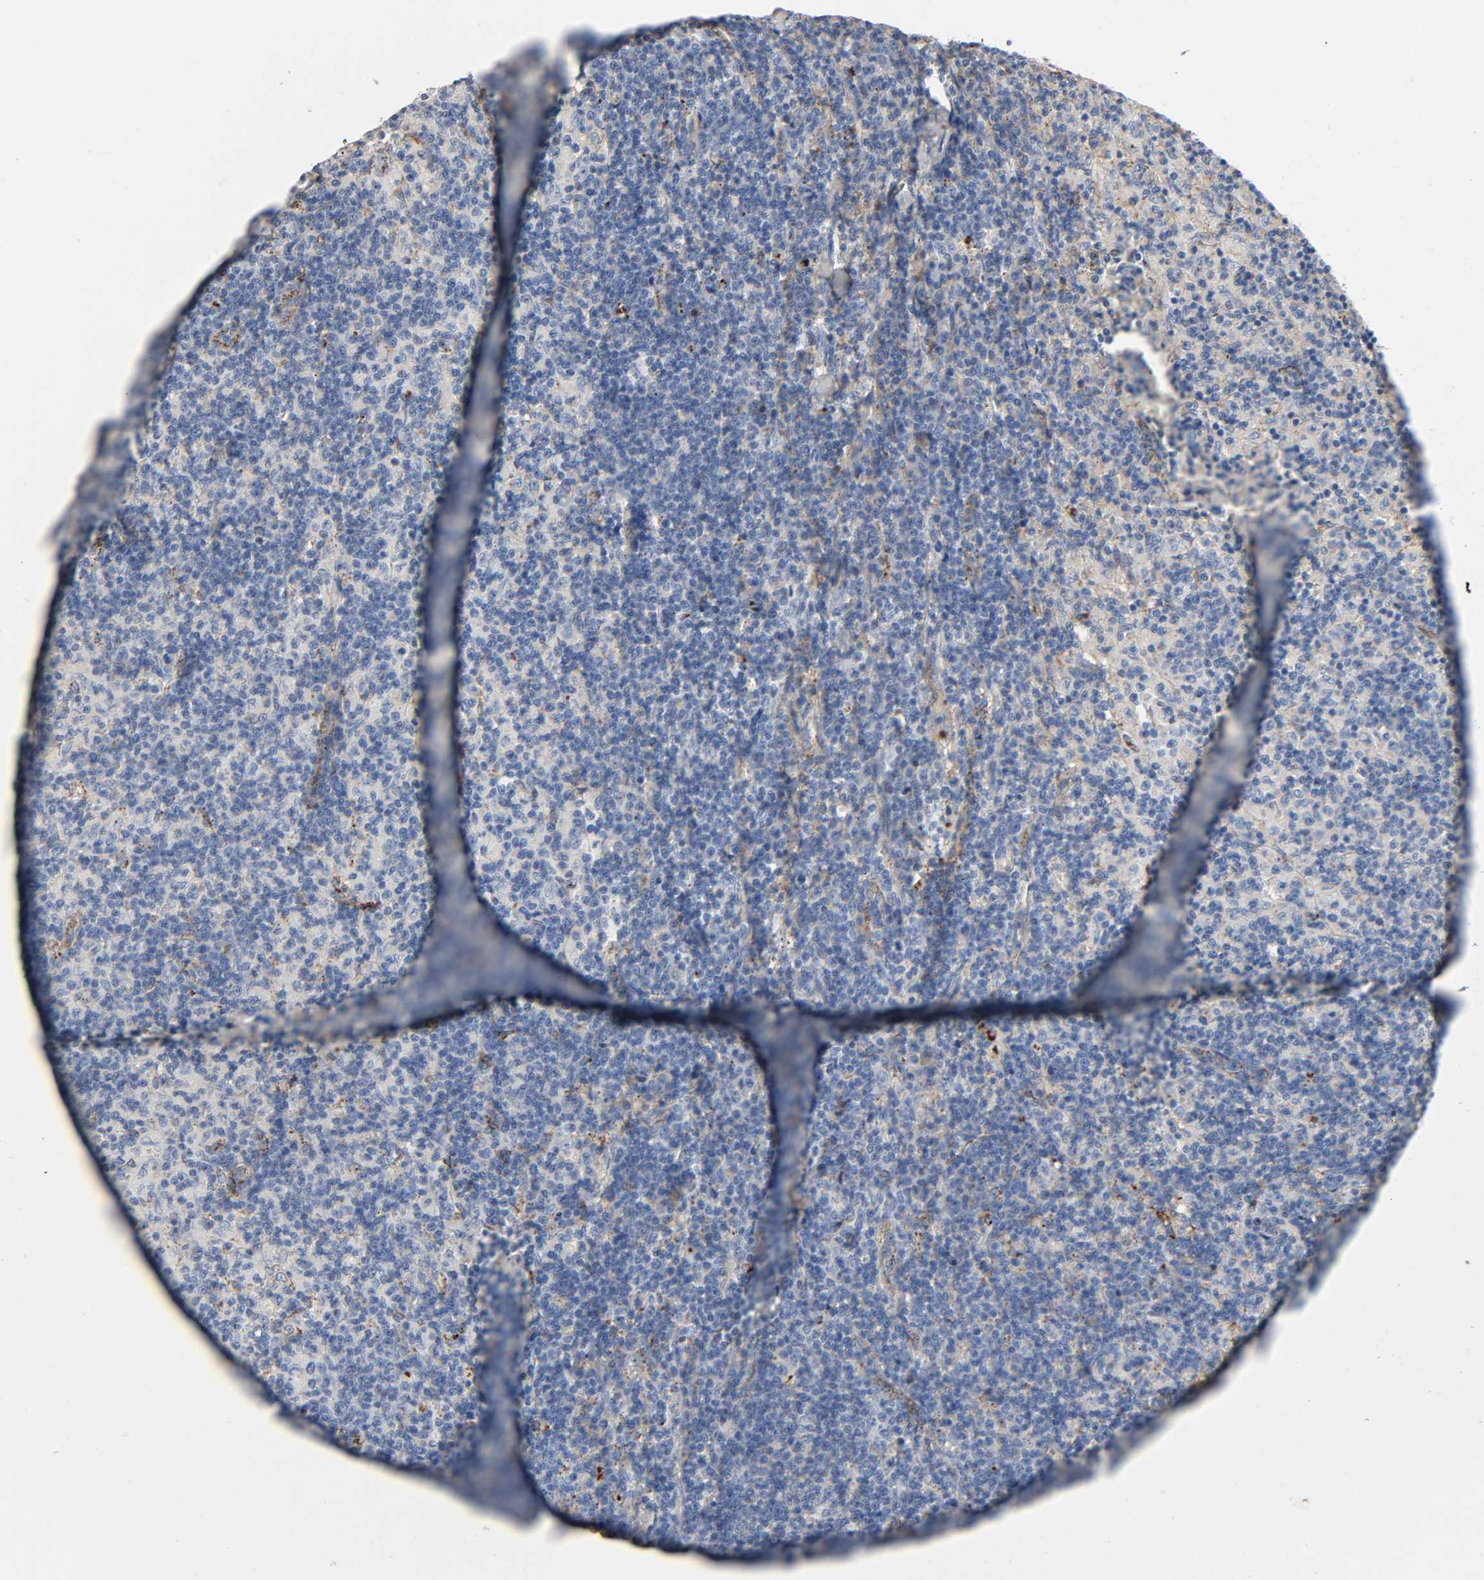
{"staining": {"intensity": "moderate", "quantity": "<25%", "location": "cytoplasmic/membranous"}, "tissue": "lymph node", "cell_type": "Germinal center cells", "image_type": "normal", "snomed": [{"axis": "morphology", "description": "Normal tissue, NOS"}, {"axis": "morphology", "description": "Inflammation, NOS"}, {"axis": "topography", "description": "Lymph node"}], "caption": "A micrograph of human lymph node stained for a protein demonstrates moderate cytoplasmic/membranous brown staining in germinal center cells. The staining was performed using DAB, with brown indicating positive protein expression. Nuclei are stained blue with hematoxylin.", "gene": "C3", "patient": {"sex": "male", "age": 55}}